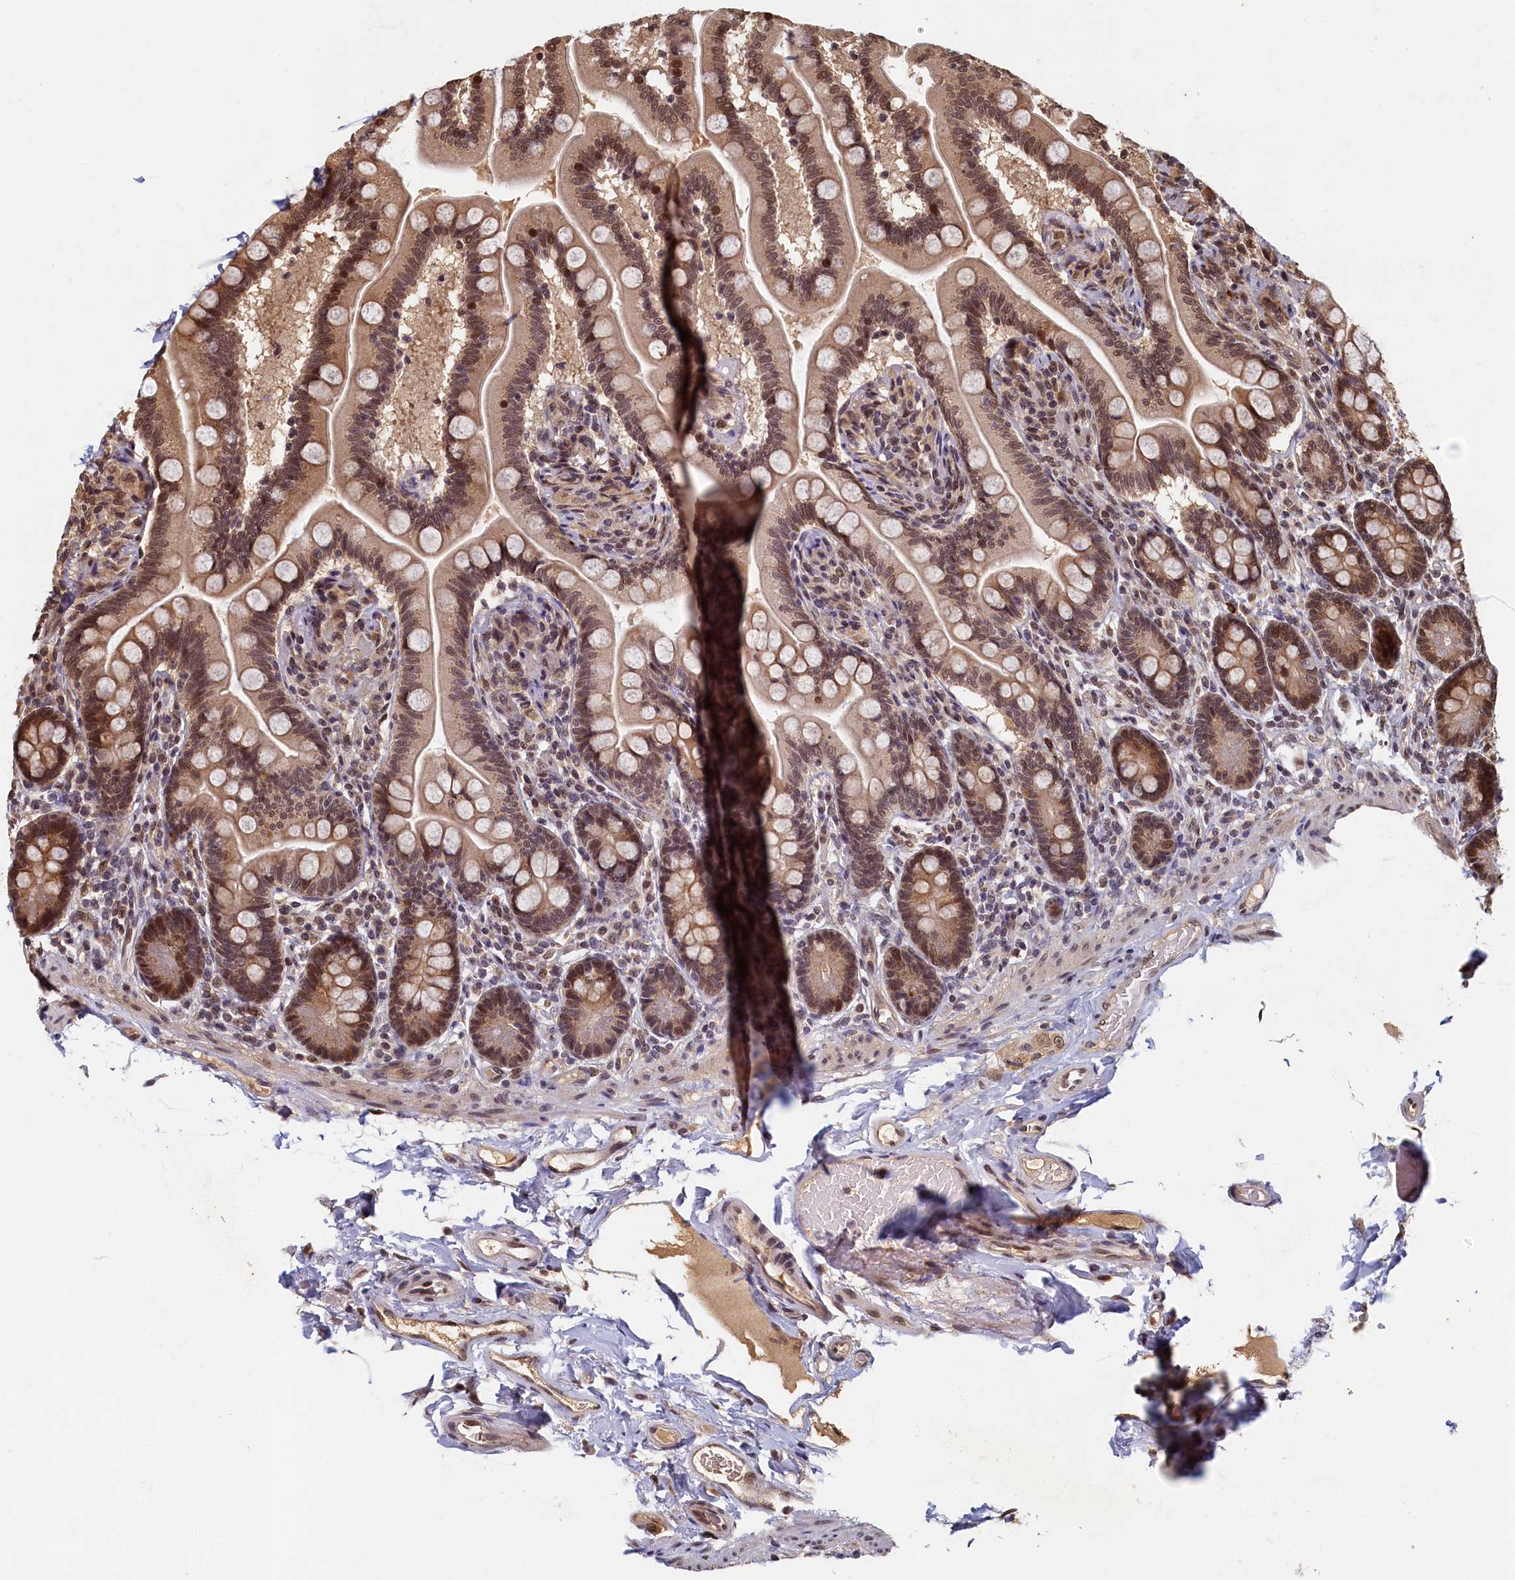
{"staining": {"intensity": "moderate", "quantity": ">75%", "location": "cytoplasmic/membranous,nuclear"}, "tissue": "small intestine", "cell_type": "Glandular cells", "image_type": "normal", "snomed": [{"axis": "morphology", "description": "Normal tissue, NOS"}, {"axis": "topography", "description": "Small intestine"}], "caption": "Immunohistochemical staining of benign small intestine displays medium levels of moderate cytoplasmic/membranous,nuclear staining in approximately >75% of glandular cells.", "gene": "CKAP2L", "patient": {"sex": "female", "age": 64}}